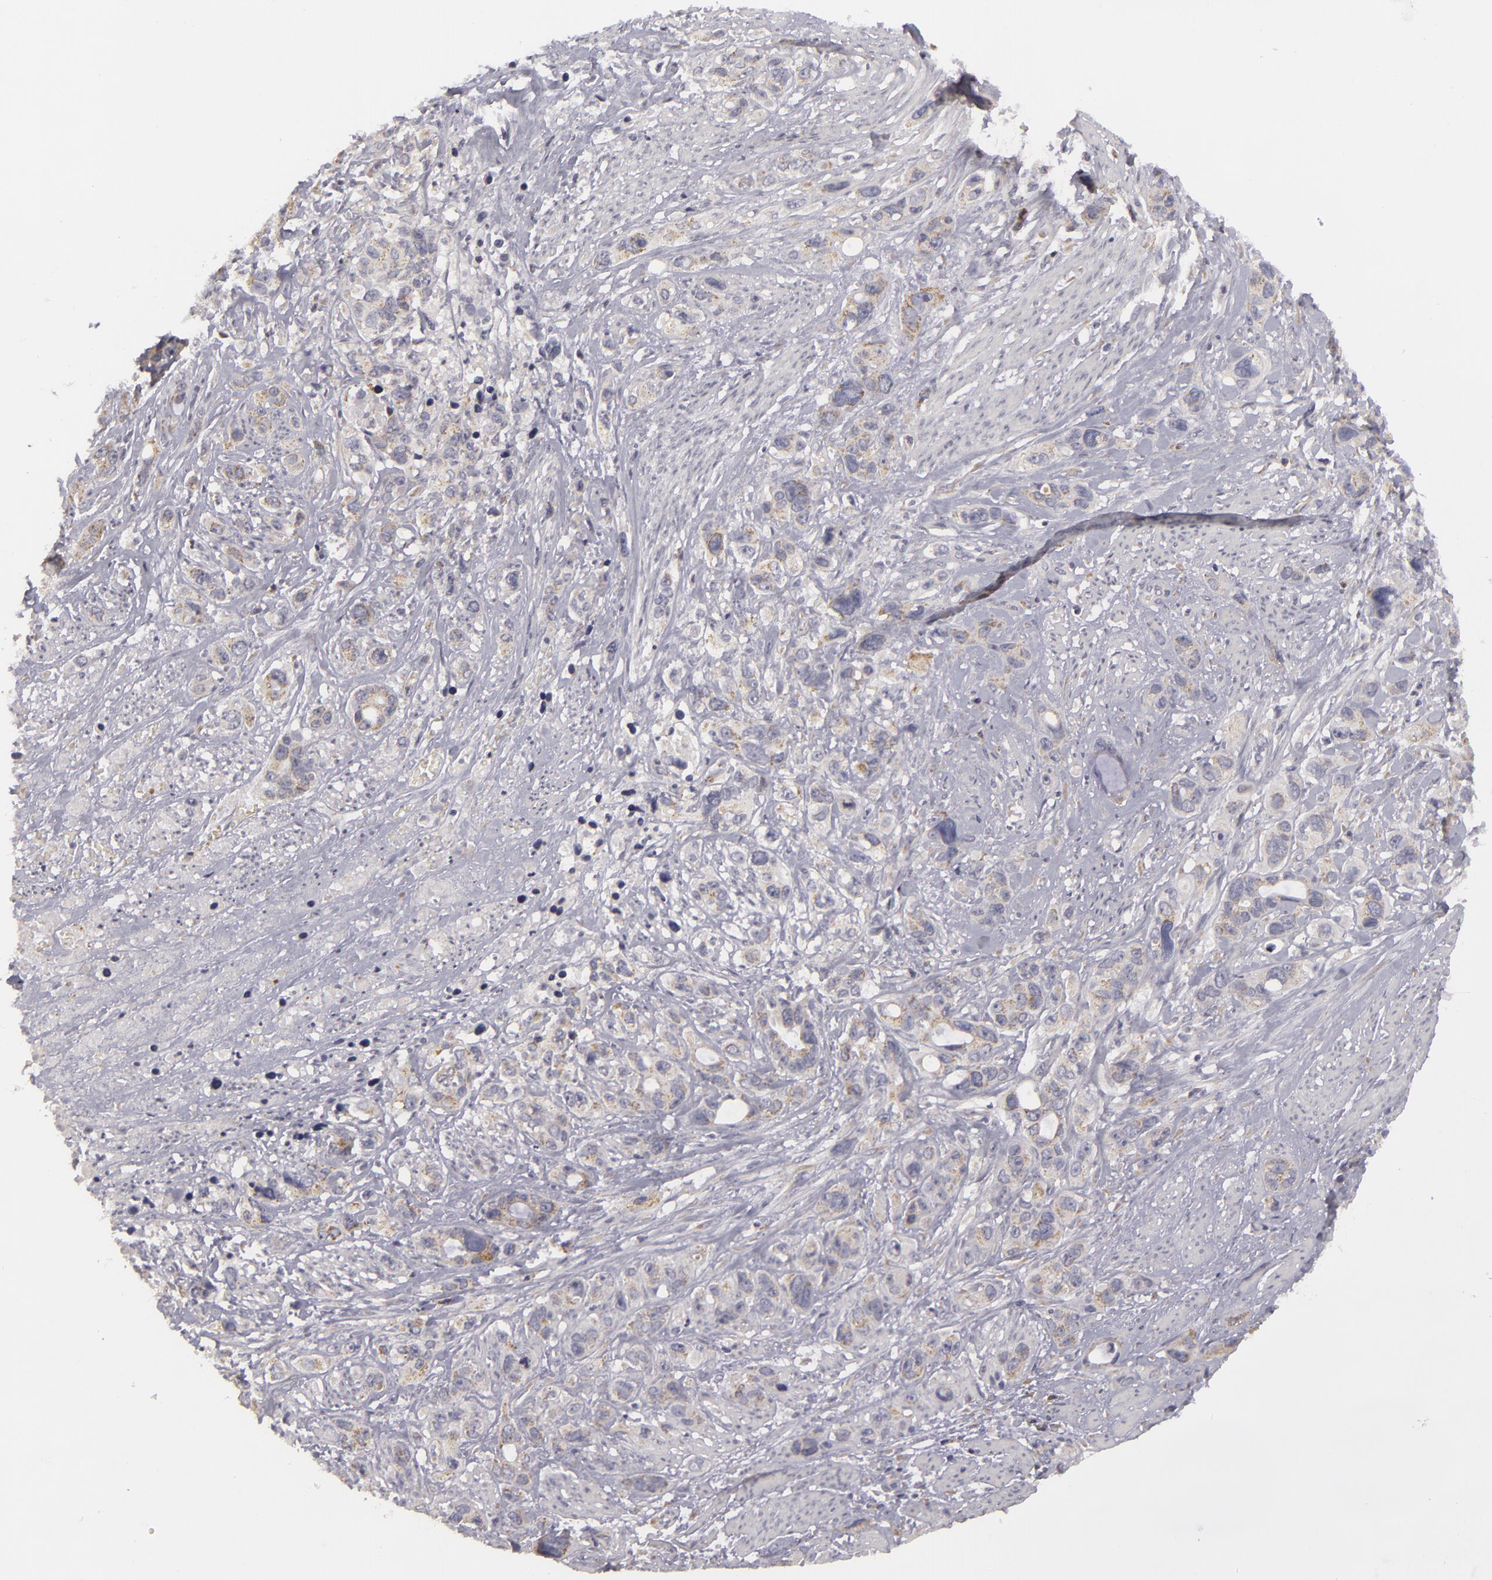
{"staining": {"intensity": "weak", "quantity": "25%-75%", "location": "cytoplasmic/membranous"}, "tissue": "stomach cancer", "cell_type": "Tumor cells", "image_type": "cancer", "snomed": [{"axis": "morphology", "description": "Adenocarcinoma, NOS"}, {"axis": "topography", "description": "Stomach, upper"}], "caption": "Immunohistochemical staining of human stomach cancer exhibits low levels of weak cytoplasmic/membranous protein staining in about 25%-75% of tumor cells.", "gene": "ATP2B3", "patient": {"sex": "male", "age": 47}}